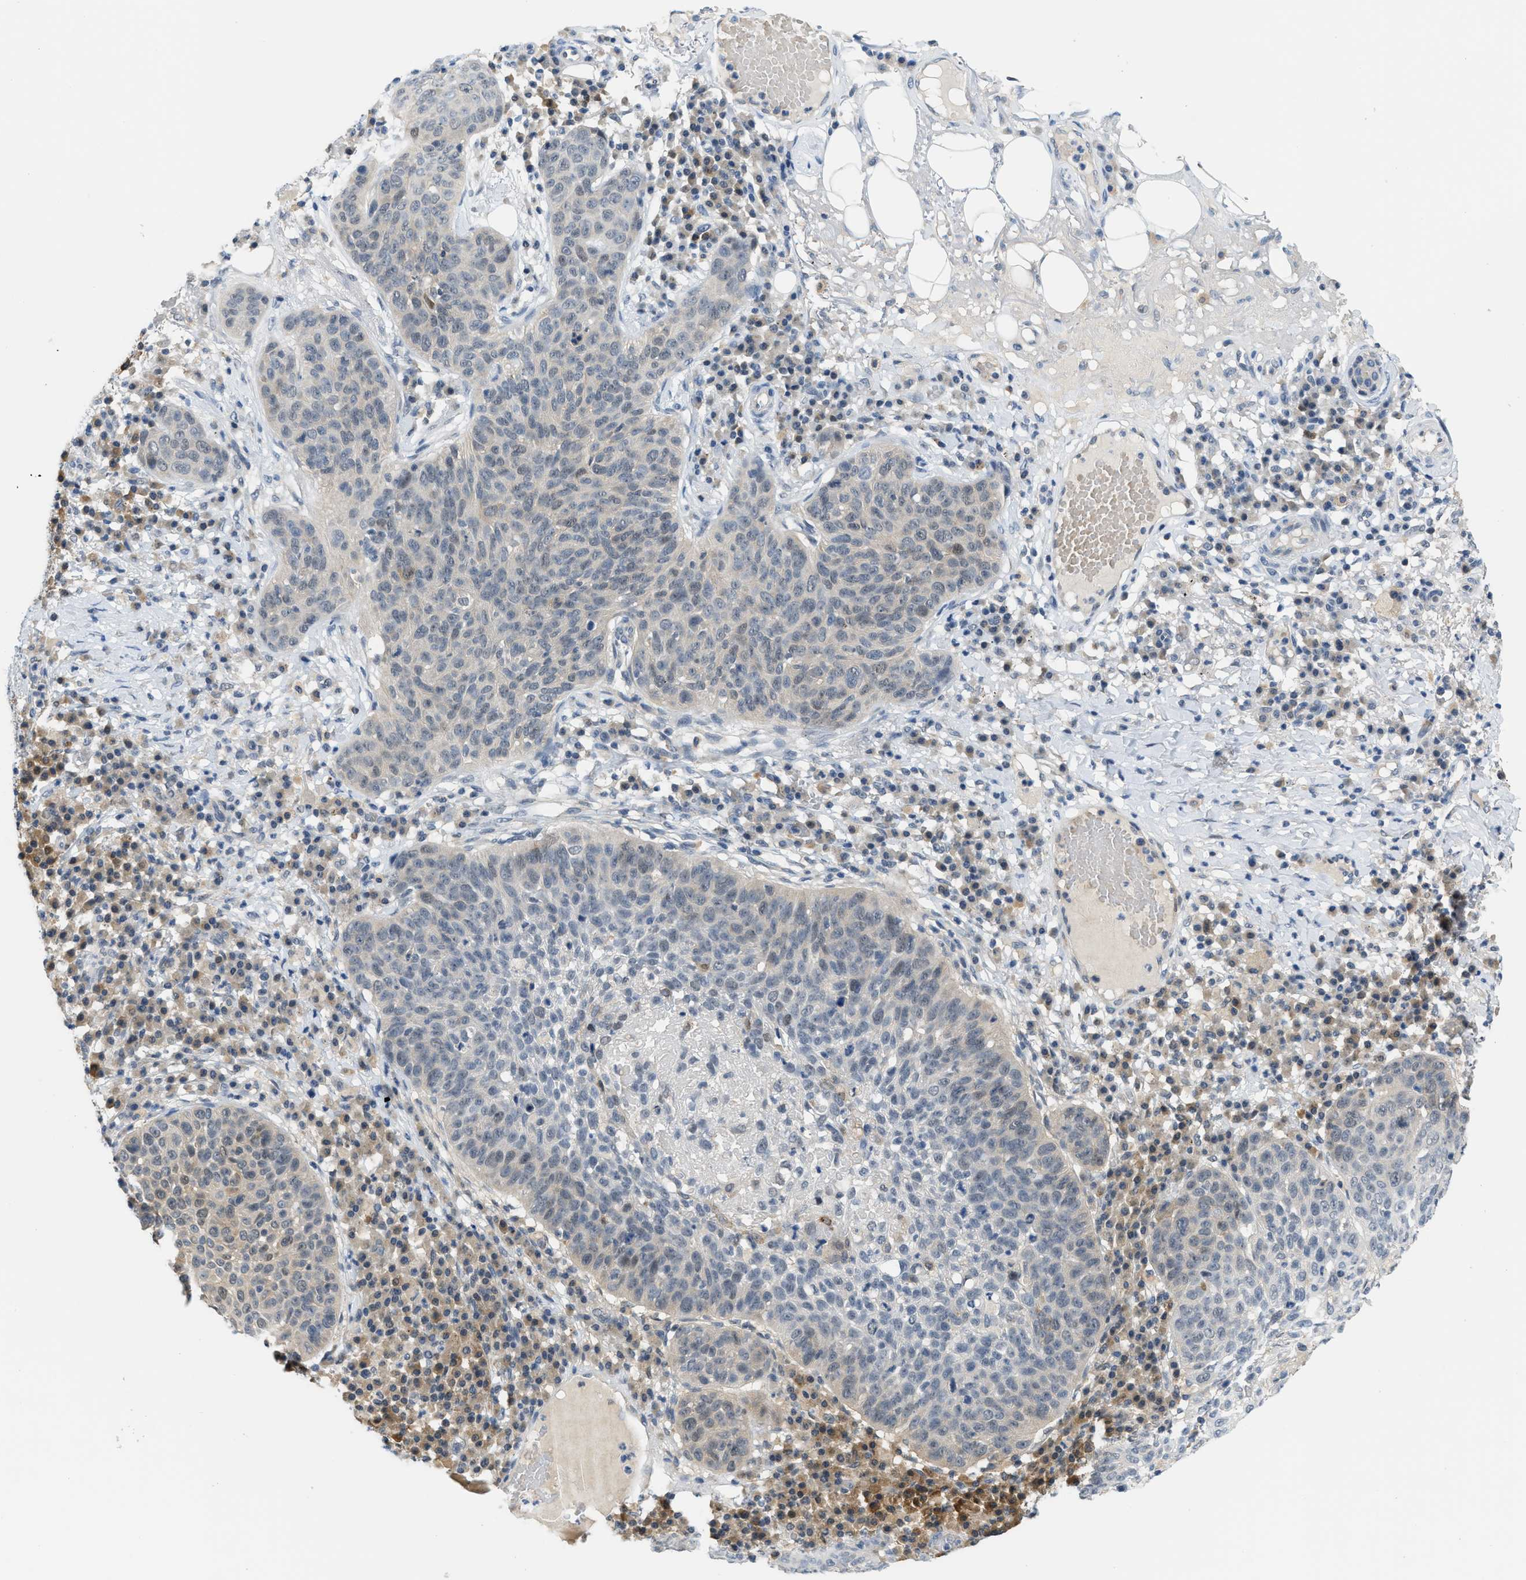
{"staining": {"intensity": "weak", "quantity": "25%-75%", "location": "cytoplasmic/membranous"}, "tissue": "skin cancer", "cell_type": "Tumor cells", "image_type": "cancer", "snomed": [{"axis": "morphology", "description": "Squamous cell carcinoma in situ, NOS"}, {"axis": "morphology", "description": "Squamous cell carcinoma, NOS"}, {"axis": "topography", "description": "Skin"}], "caption": "This is a photomicrograph of immunohistochemistry staining of skin squamous cell carcinoma, which shows weak expression in the cytoplasmic/membranous of tumor cells.", "gene": "PSAT1", "patient": {"sex": "male", "age": 93}}